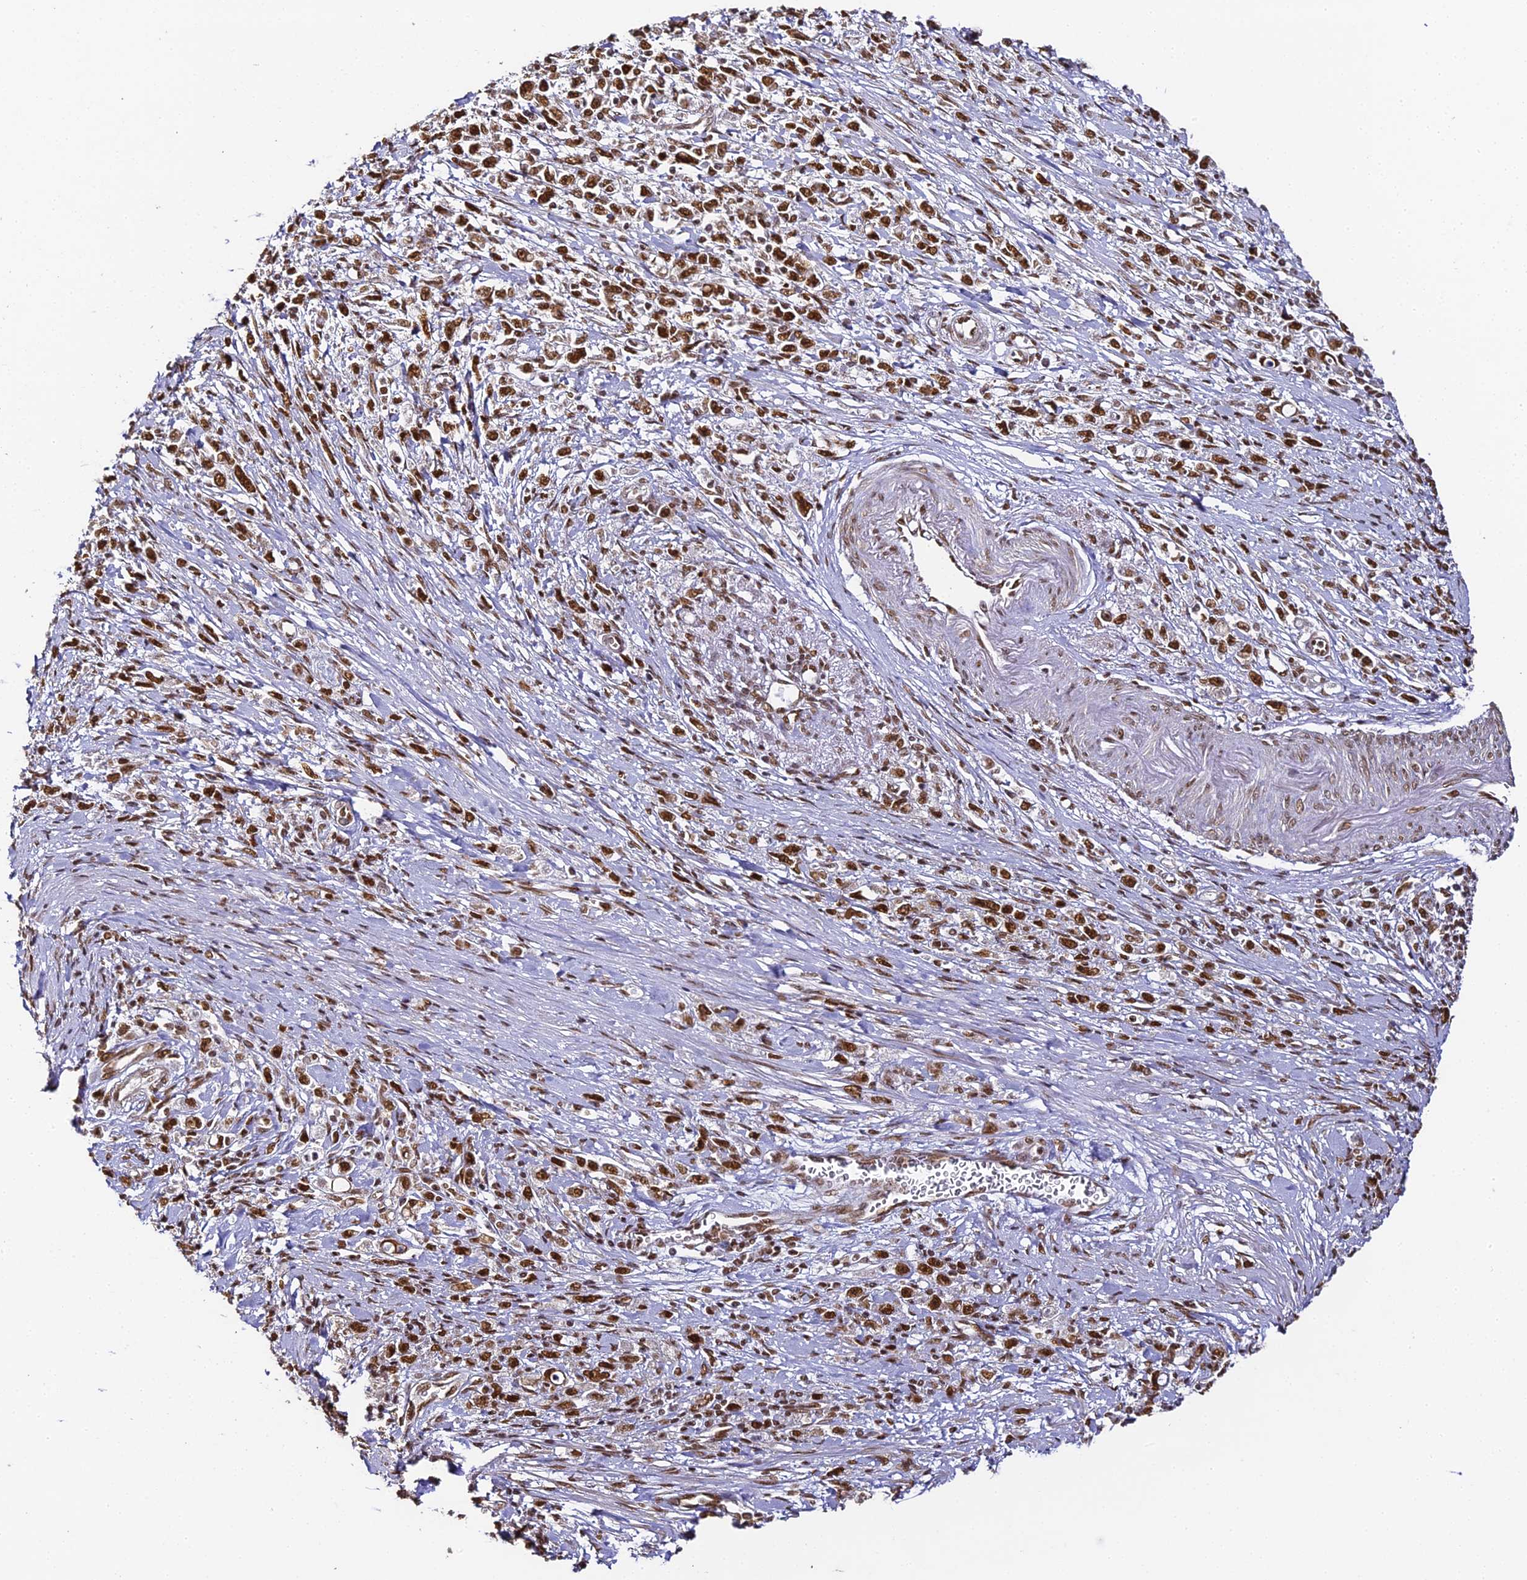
{"staining": {"intensity": "strong", "quantity": ">75%", "location": "nuclear"}, "tissue": "stomach cancer", "cell_type": "Tumor cells", "image_type": "cancer", "snomed": [{"axis": "morphology", "description": "Adenocarcinoma, NOS"}, {"axis": "topography", "description": "Stomach"}], "caption": "A histopathology image of human stomach adenocarcinoma stained for a protein demonstrates strong nuclear brown staining in tumor cells.", "gene": "HNRNPA1", "patient": {"sex": "female", "age": 59}}